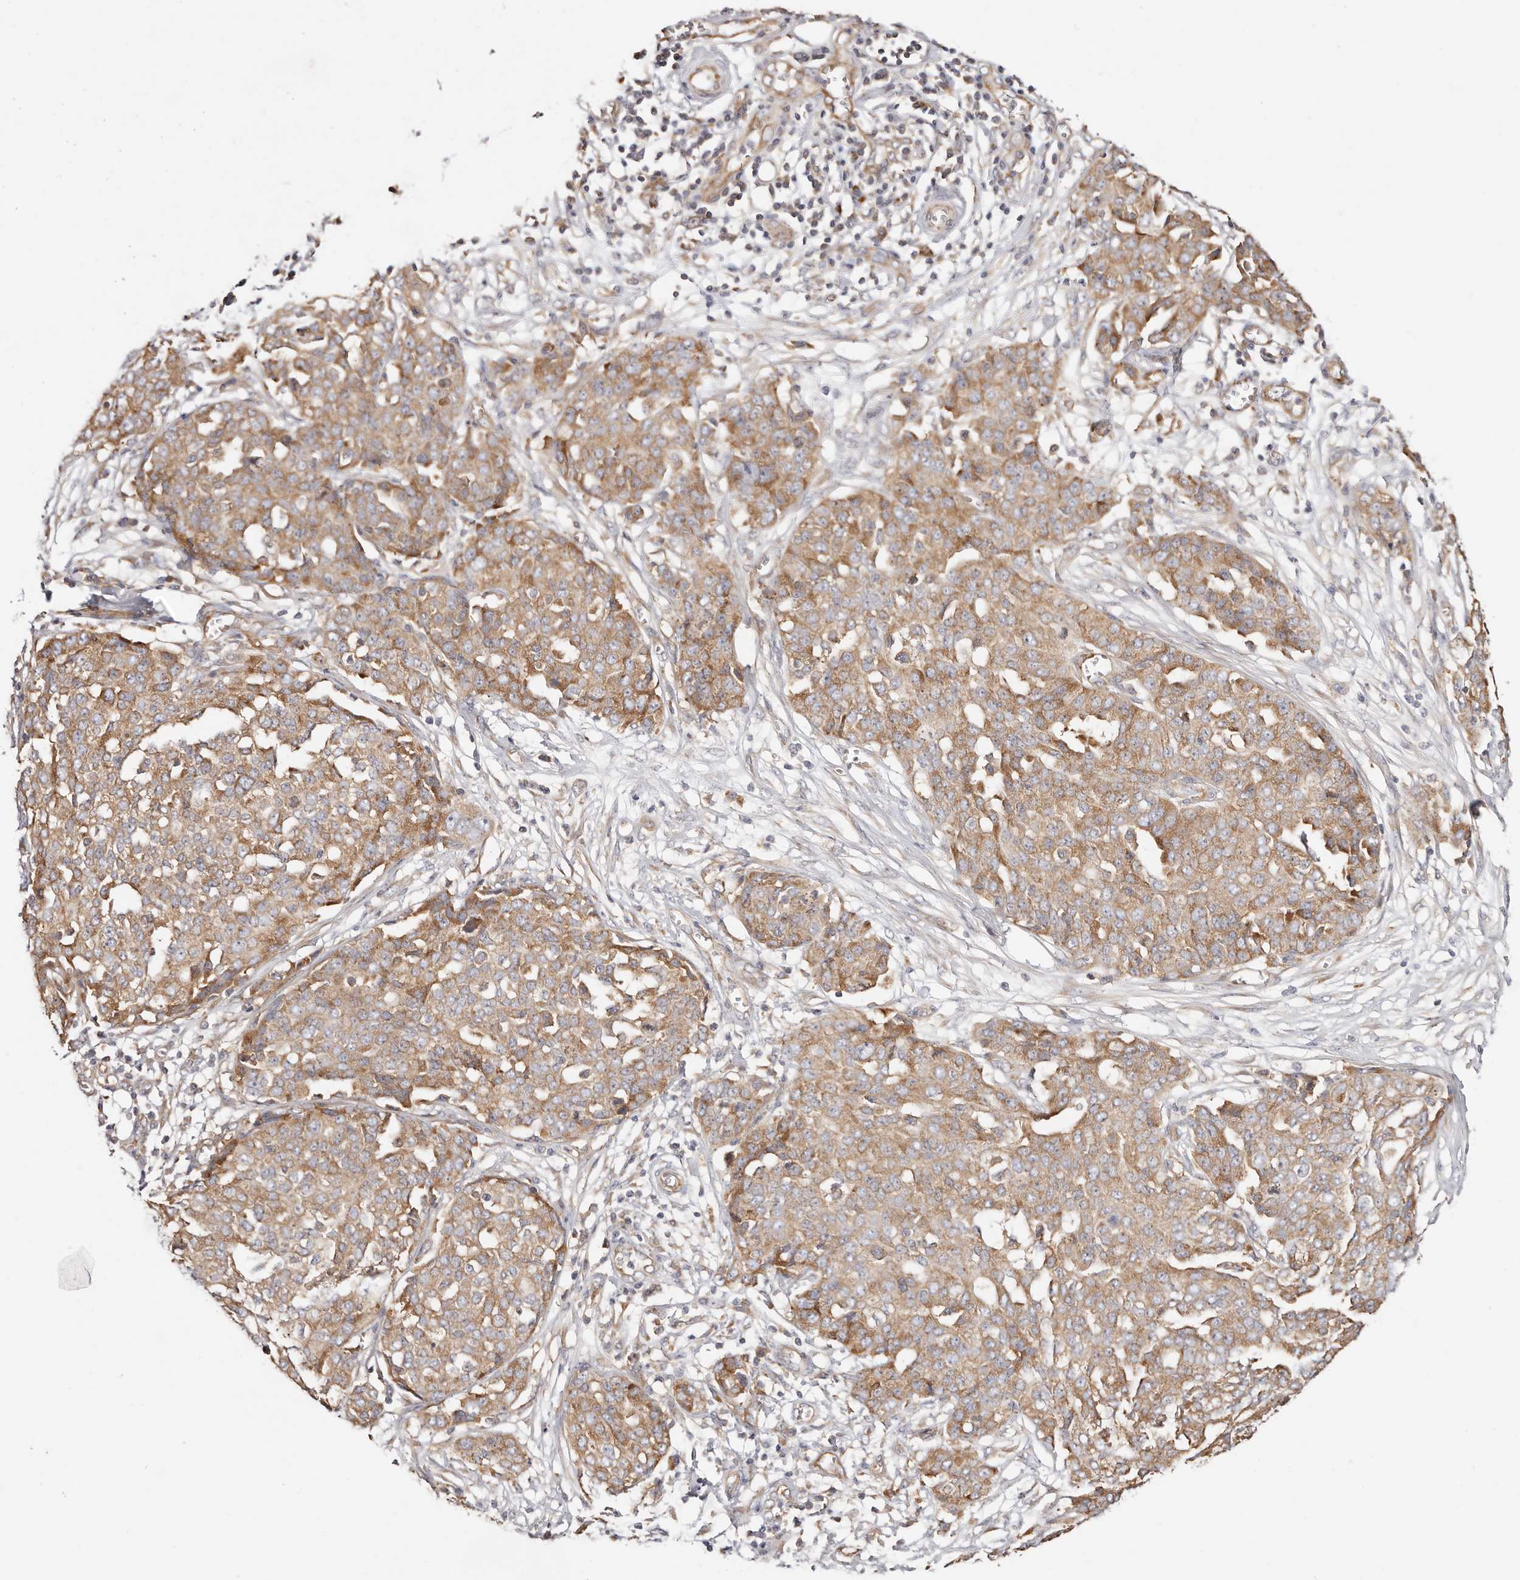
{"staining": {"intensity": "moderate", "quantity": ">75%", "location": "cytoplasmic/membranous"}, "tissue": "ovarian cancer", "cell_type": "Tumor cells", "image_type": "cancer", "snomed": [{"axis": "morphology", "description": "Cystadenocarcinoma, serous, NOS"}, {"axis": "topography", "description": "Soft tissue"}, {"axis": "topography", "description": "Ovary"}], "caption": "Ovarian serous cystadenocarcinoma stained with a protein marker shows moderate staining in tumor cells.", "gene": "GNA13", "patient": {"sex": "female", "age": 57}}